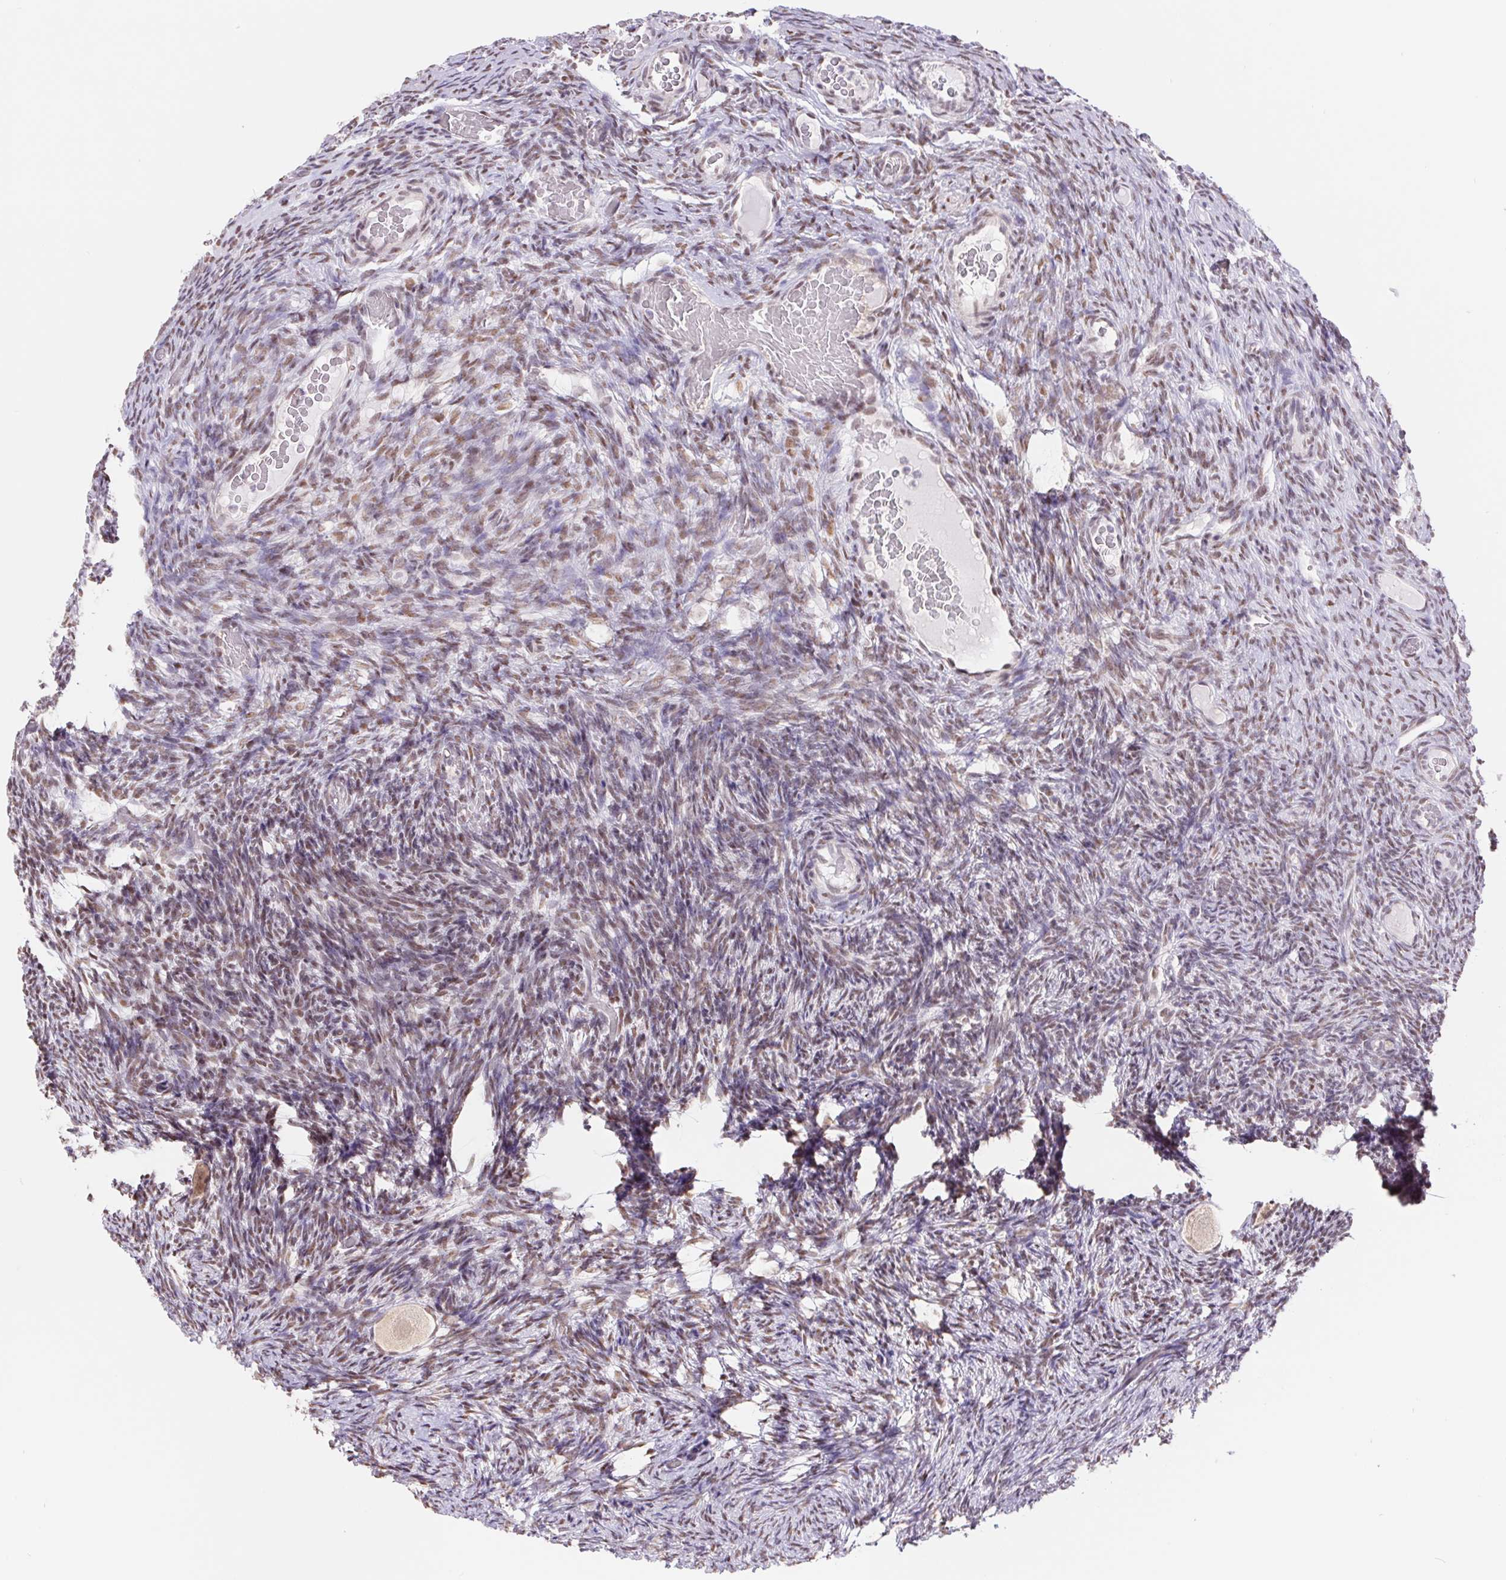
{"staining": {"intensity": "weak", "quantity": ">75%", "location": "nuclear"}, "tissue": "ovary", "cell_type": "Follicle cells", "image_type": "normal", "snomed": [{"axis": "morphology", "description": "Normal tissue, NOS"}, {"axis": "topography", "description": "Ovary"}], "caption": "IHC staining of normal ovary, which shows low levels of weak nuclear expression in approximately >75% of follicle cells indicating weak nuclear protein expression. The staining was performed using DAB (brown) for protein detection and nuclei were counterstained in hematoxylin (blue).", "gene": "CAND1", "patient": {"sex": "female", "age": 34}}